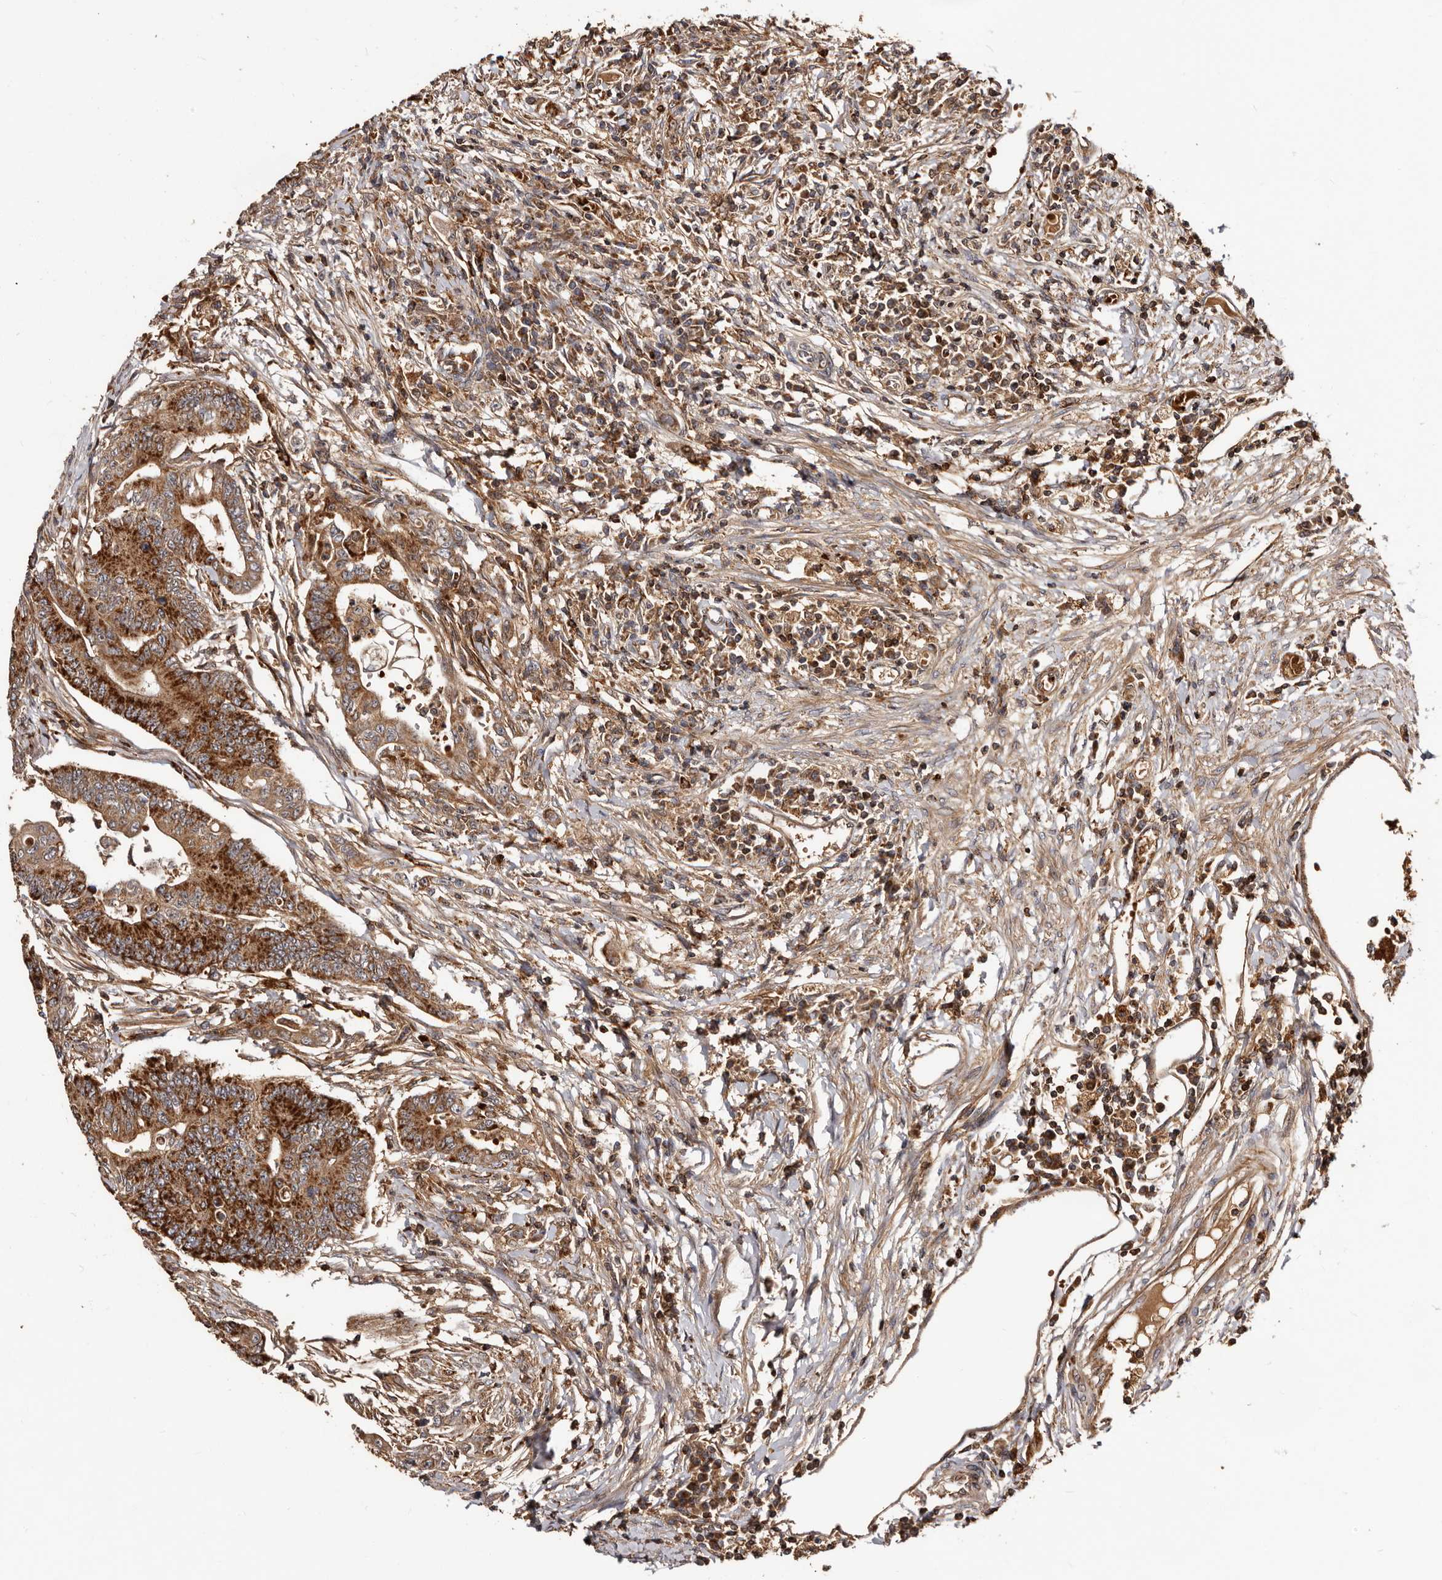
{"staining": {"intensity": "strong", "quantity": ">75%", "location": "cytoplasmic/membranous"}, "tissue": "colorectal cancer", "cell_type": "Tumor cells", "image_type": "cancer", "snomed": [{"axis": "morphology", "description": "Adenoma, NOS"}, {"axis": "morphology", "description": "Adenocarcinoma, NOS"}, {"axis": "topography", "description": "Colon"}], "caption": "Colorectal adenoma was stained to show a protein in brown. There is high levels of strong cytoplasmic/membranous staining in approximately >75% of tumor cells.", "gene": "BAX", "patient": {"sex": "male", "age": 79}}